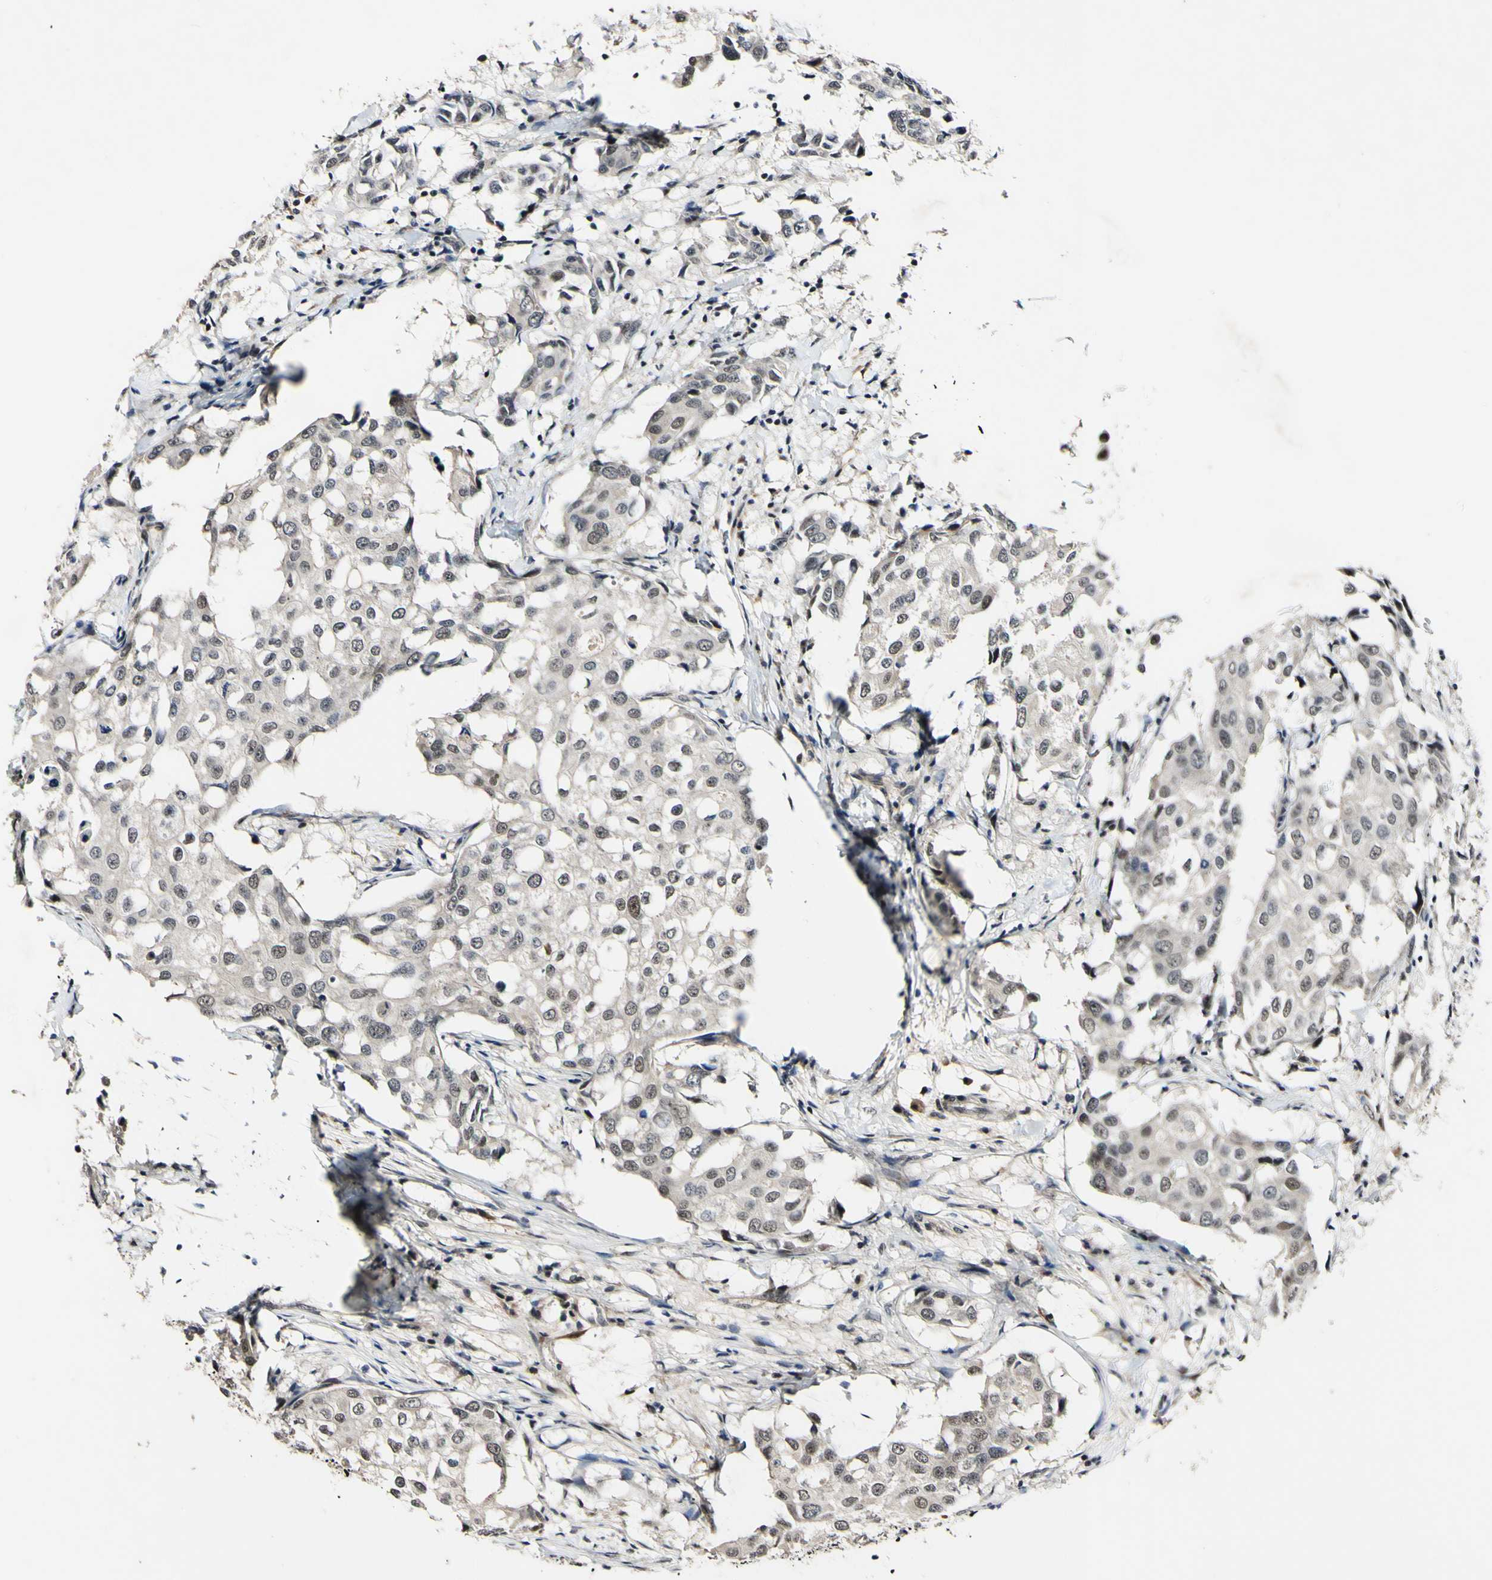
{"staining": {"intensity": "weak", "quantity": ">75%", "location": "cytoplasmic/membranous,nuclear"}, "tissue": "breast cancer", "cell_type": "Tumor cells", "image_type": "cancer", "snomed": [{"axis": "morphology", "description": "Duct carcinoma"}, {"axis": "topography", "description": "Breast"}], "caption": "Immunohistochemical staining of human breast cancer (intraductal carcinoma) displays low levels of weak cytoplasmic/membranous and nuclear protein staining in approximately >75% of tumor cells. Ihc stains the protein in brown and the nuclei are stained blue.", "gene": "POLR2F", "patient": {"sex": "female", "age": 27}}